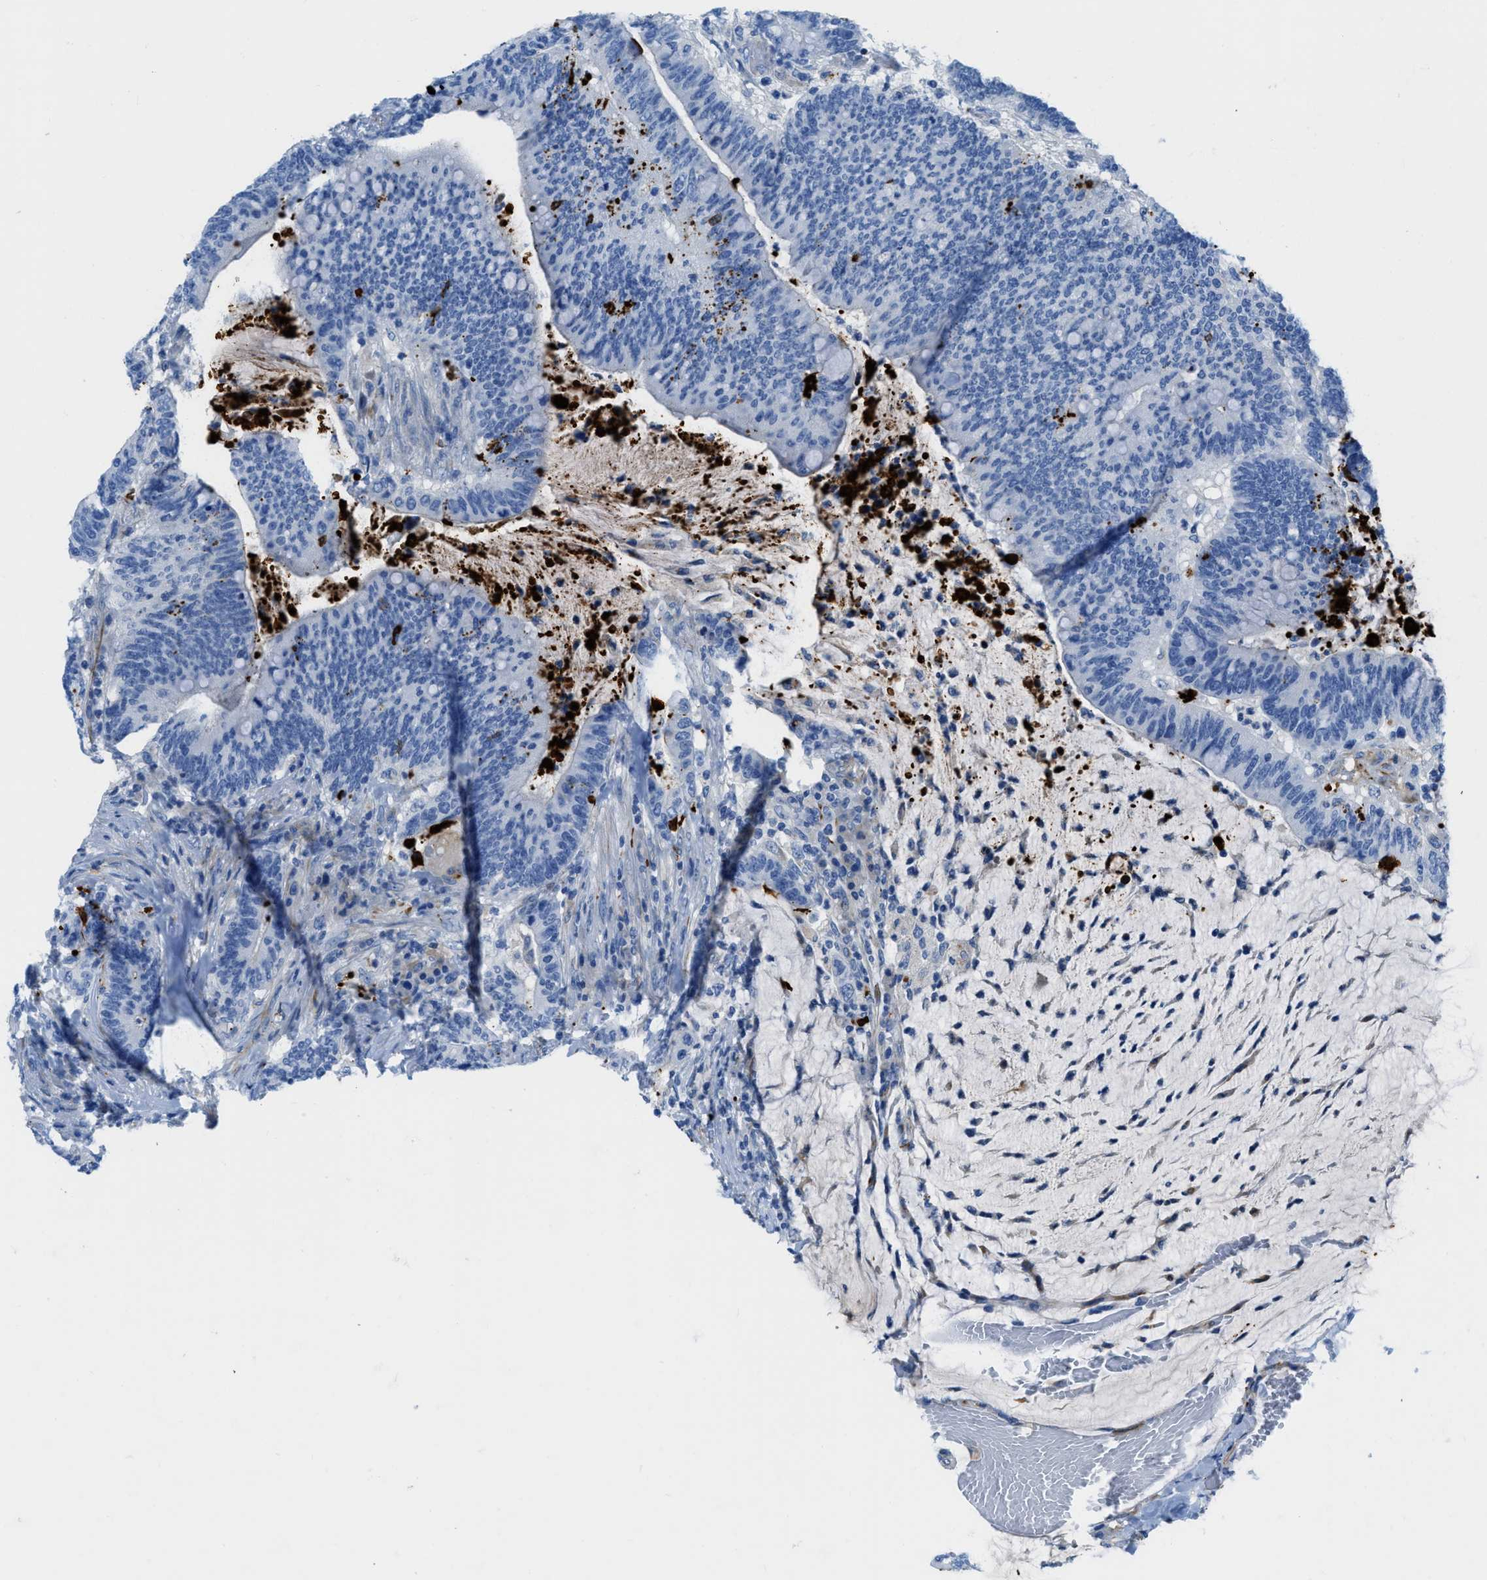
{"staining": {"intensity": "negative", "quantity": "none", "location": "none"}, "tissue": "colorectal cancer", "cell_type": "Tumor cells", "image_type": "cancer", "snomed": [{"axis": "morphology", "description": "Normal tissue, NOS"}, {"axis": "morphology", "description": "Adenocarcinoma, NOS"}, {"axis": "topography", "description": "Colon"}], "caption": "Tumor cells show no significant staining in colorectal adenocarcinoma.", "gene": "XCR1", "patient": {"sex": "female", "age": 66}}